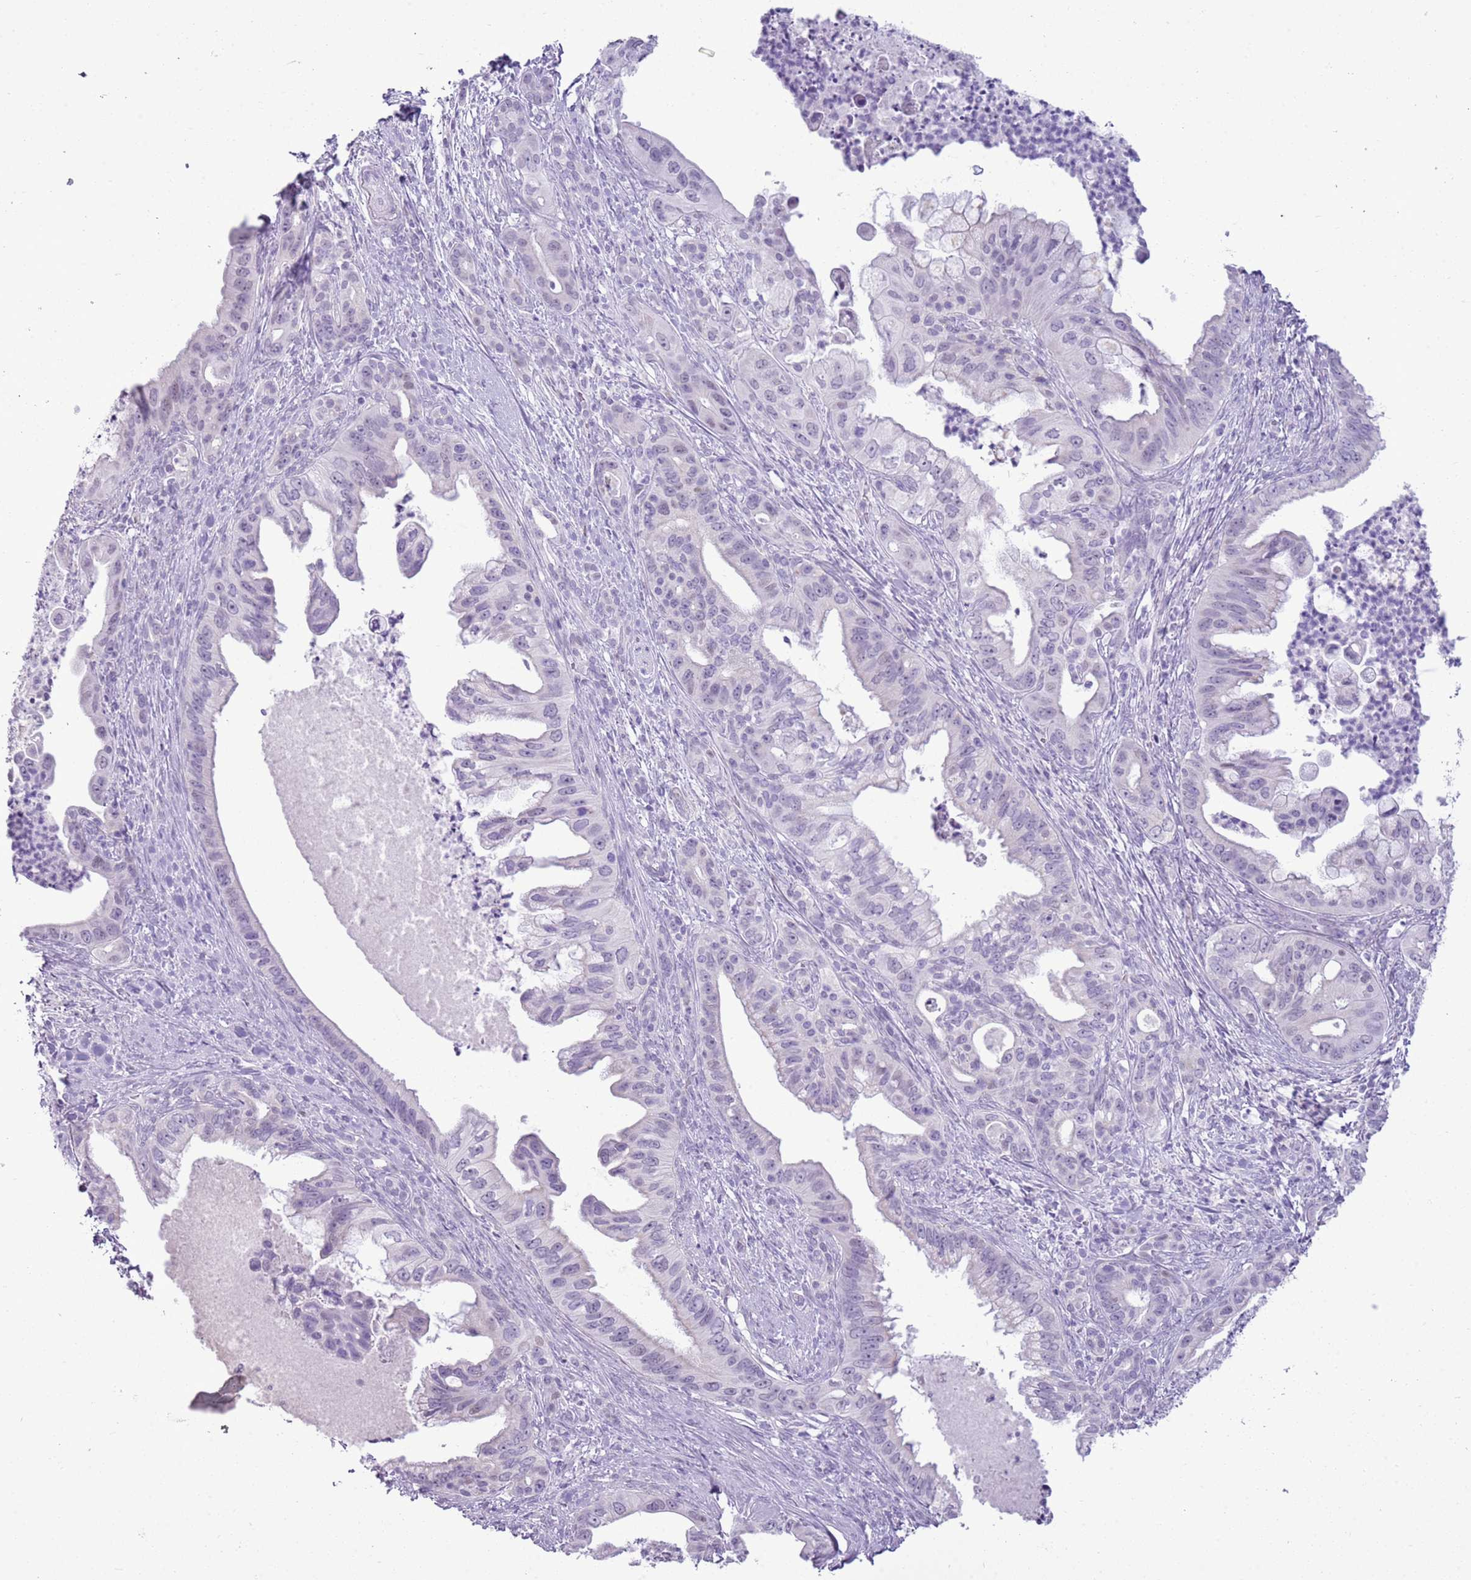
{"staining": {"intensity": "negative", "quantity": "none", "location": "none"}, "tissue": "pancreatic cancer", "cell_type": "Tumor cells", "image_type": "cancer", "snomed": [{"axis": "morphology", "description": "Adenocarcinoma, NOS"}, {"axis": "topography", "description": "Pancreas"}], "caption": "Pancreatic cancer was stained to show a protein in brown. There is no significant positivity in tumor cells.", "gene": "RPL3L", "patient": {"sex": "male", "age": 58}}